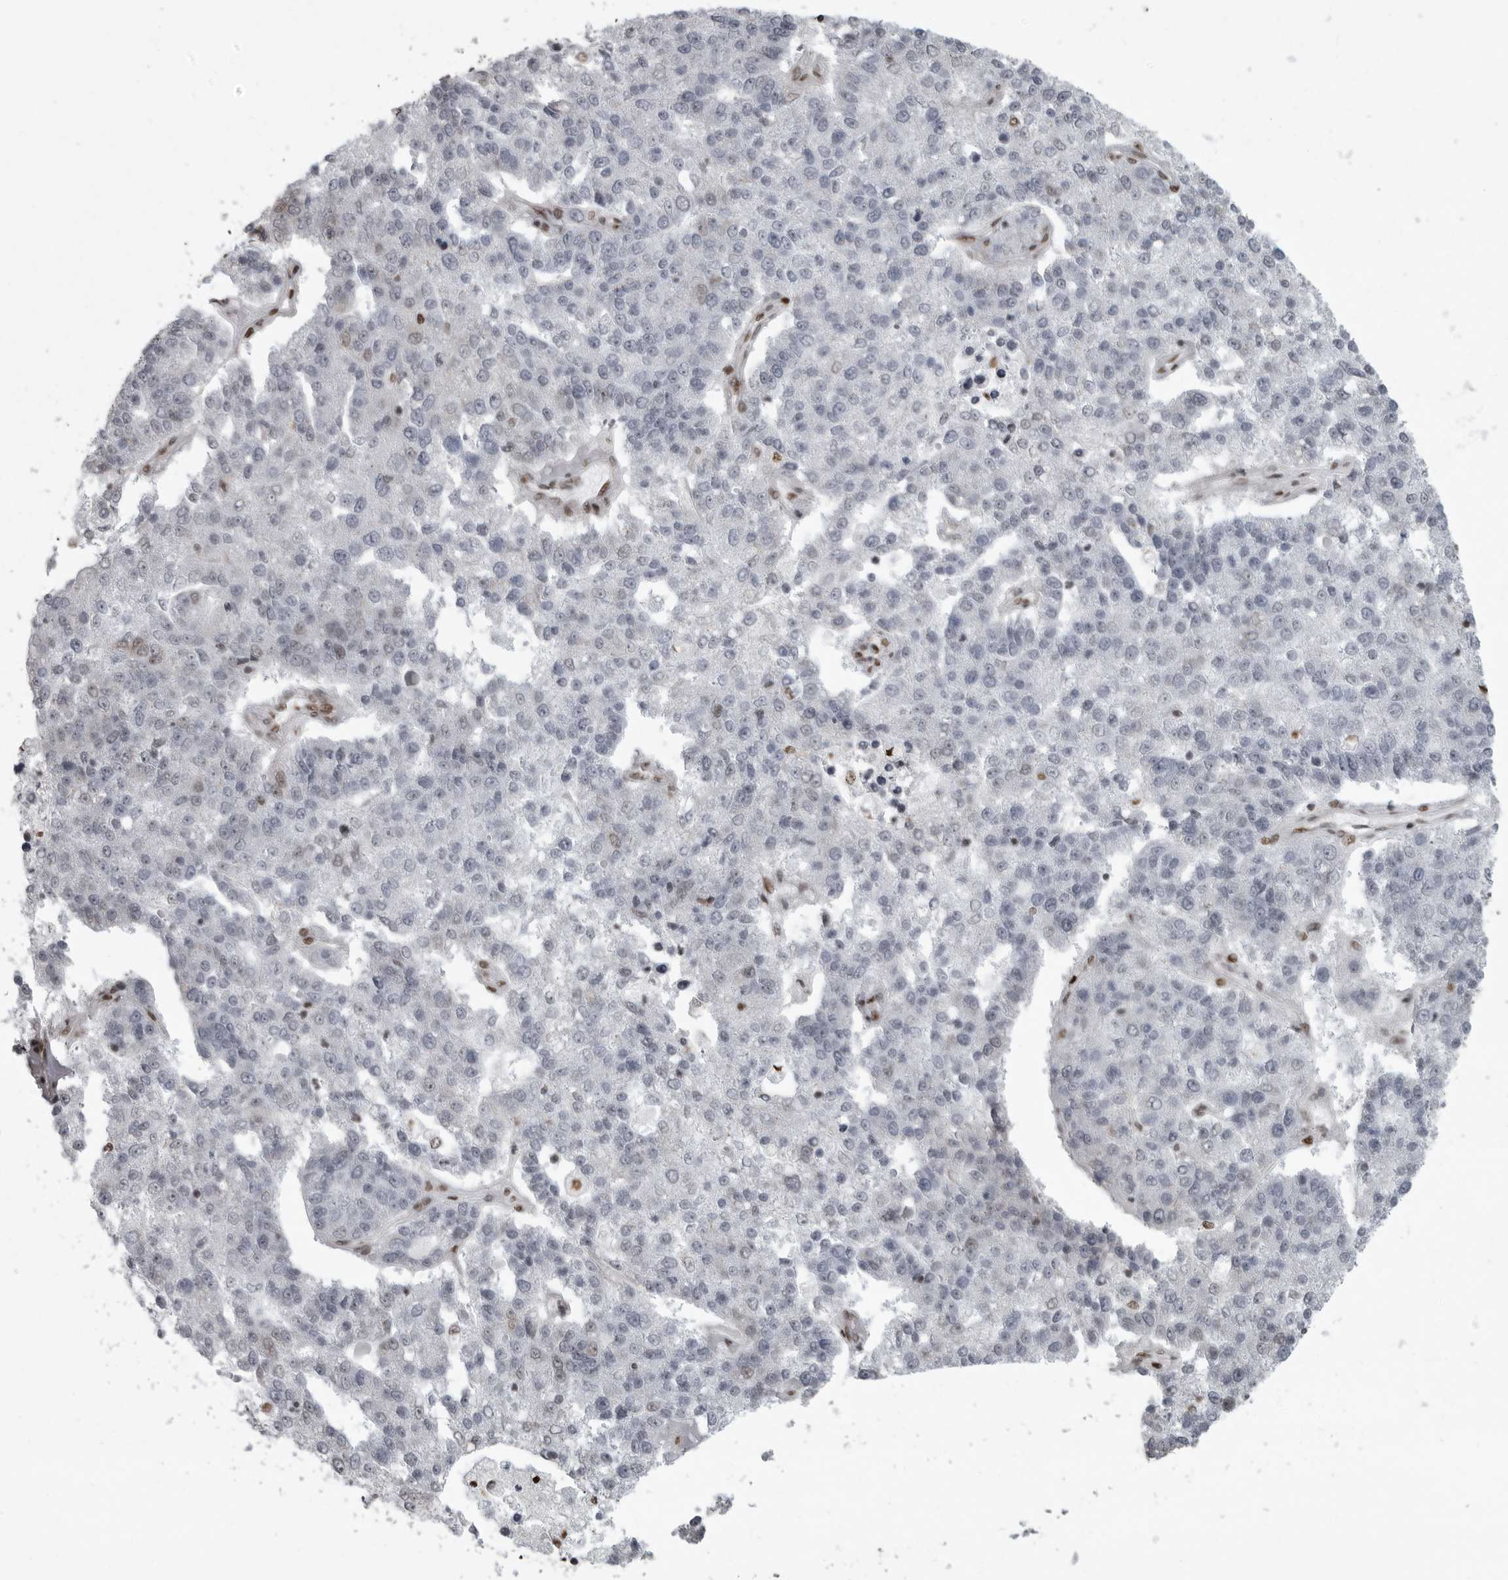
{"staining": {"intensity": "negative", "quantity": "none", "location": "none"}, "tissue": "pancreatic cancer", "cell_type": "Tumor cells", "image_type": "cancer", "snomed": [{"axis": "morphology", "description": "Adenocarcinoma, NOS"}, {"axis": "topography", "description": "Pancreas"}], "caption": "The micrograph displays no significant positivity in tumor cells of pancreatic adenocarcinoma. The staining was performed using DAB to visualize the protein expression in brown, while the nuclei were stained in blue with hematoxylin (Magnification: 20x).", "gene": "YAF2", "patient": {"sex": "female", "age": 61}}